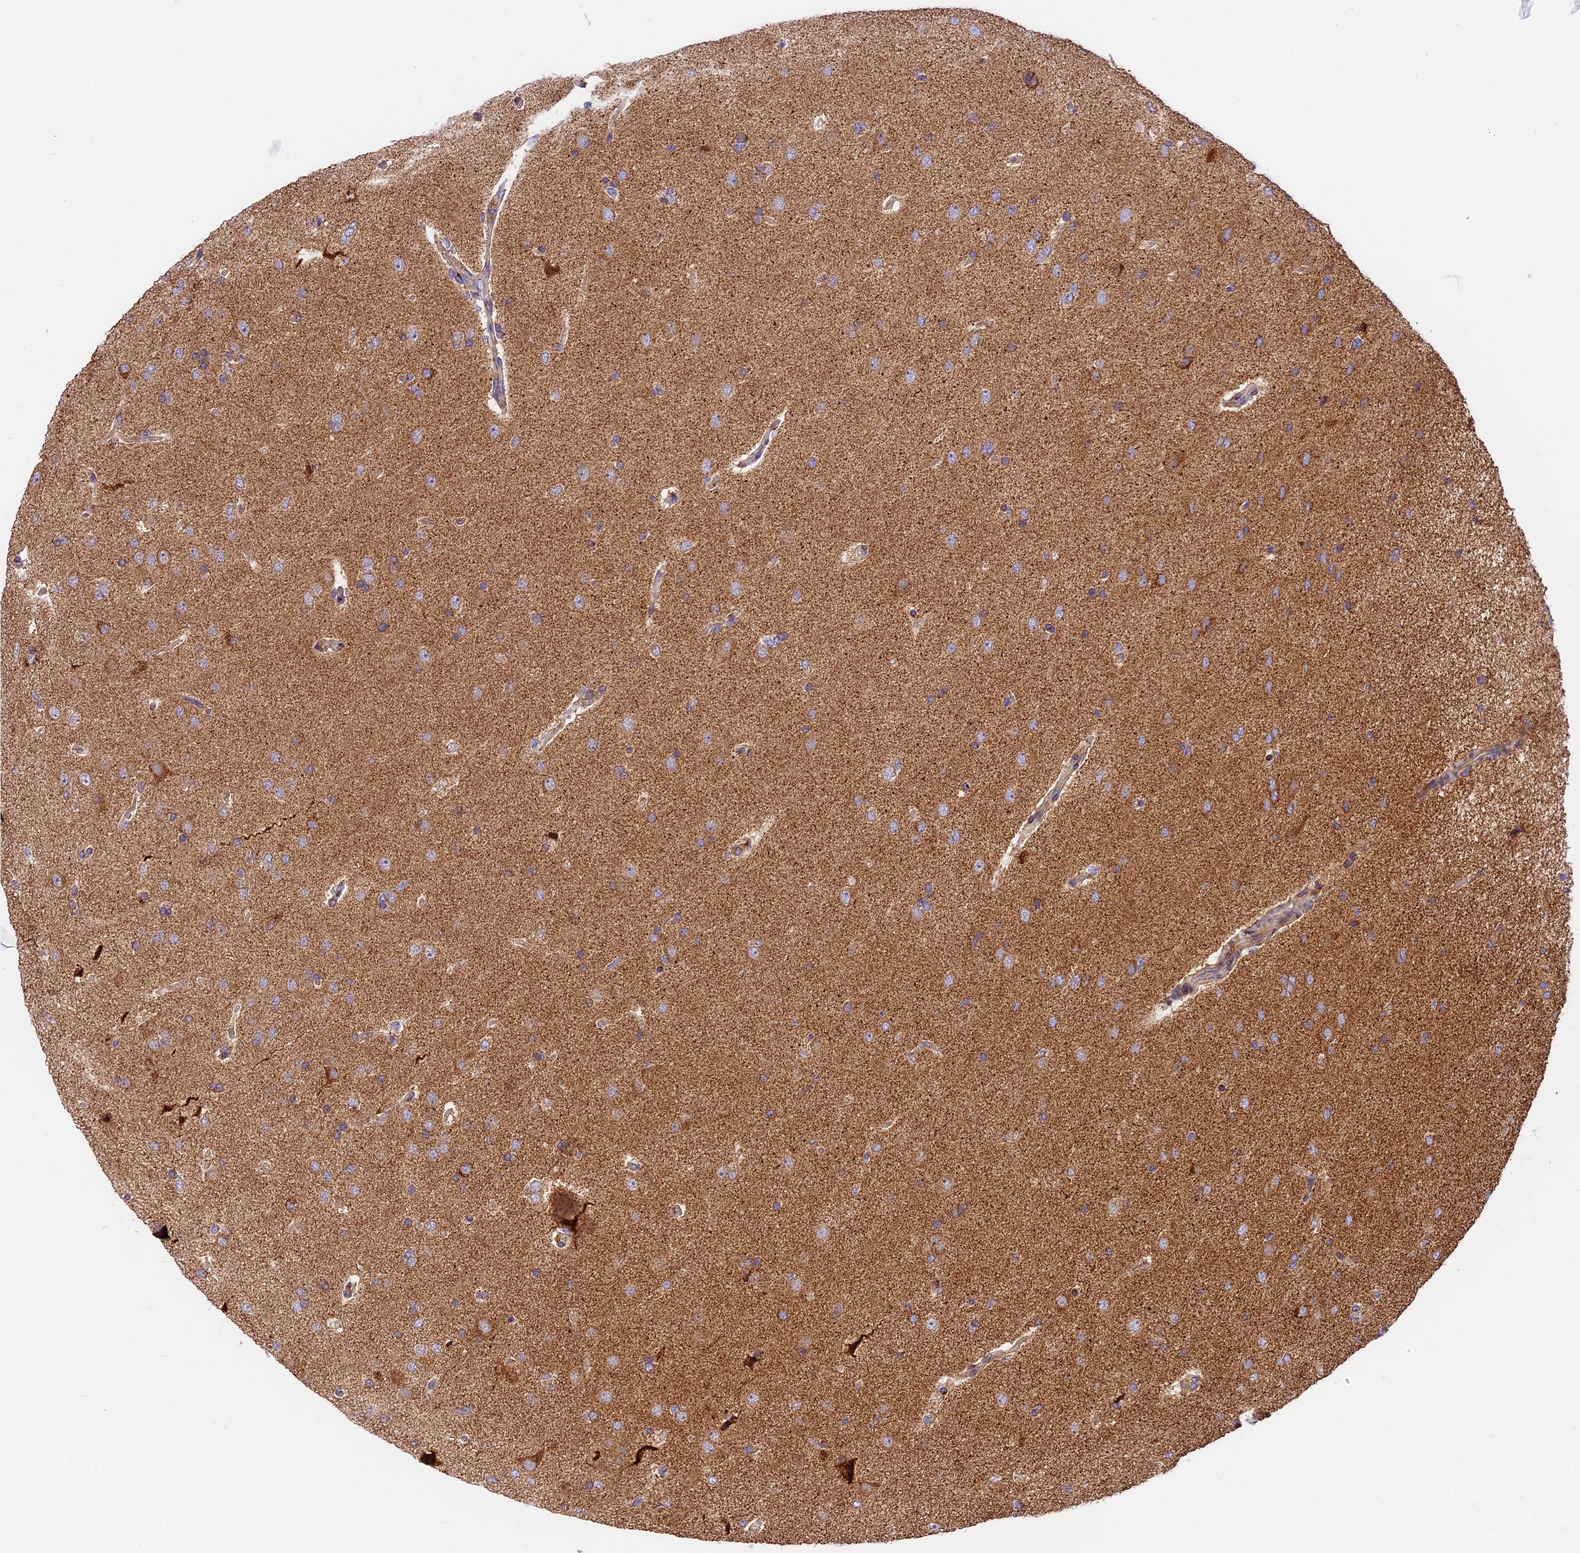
{"staining": {"intensity": "moderate", "quantity": "25%-75%", "location": "cytoplasmic/membranous"}, "tissue": "glioma", "cell_type": "Tumor cells", "image_type": "cancer", "snomed": [{"axis": "morphology", "description": "Glioma, malignant, High grade"}, {"axis": "topography", "description": "Brain"}], "caption": "A medium amount of moderate cytoplasmic/membranous staining is seen in about 25%-75% of tumor cells in glioma tissue. The staining was performed using DAB, with brown indicating positive protein expression. Nuclei are stained blue with hematoxylin.", "gene": "MRAS", "patient": {"sex": "male", "age": 72}}